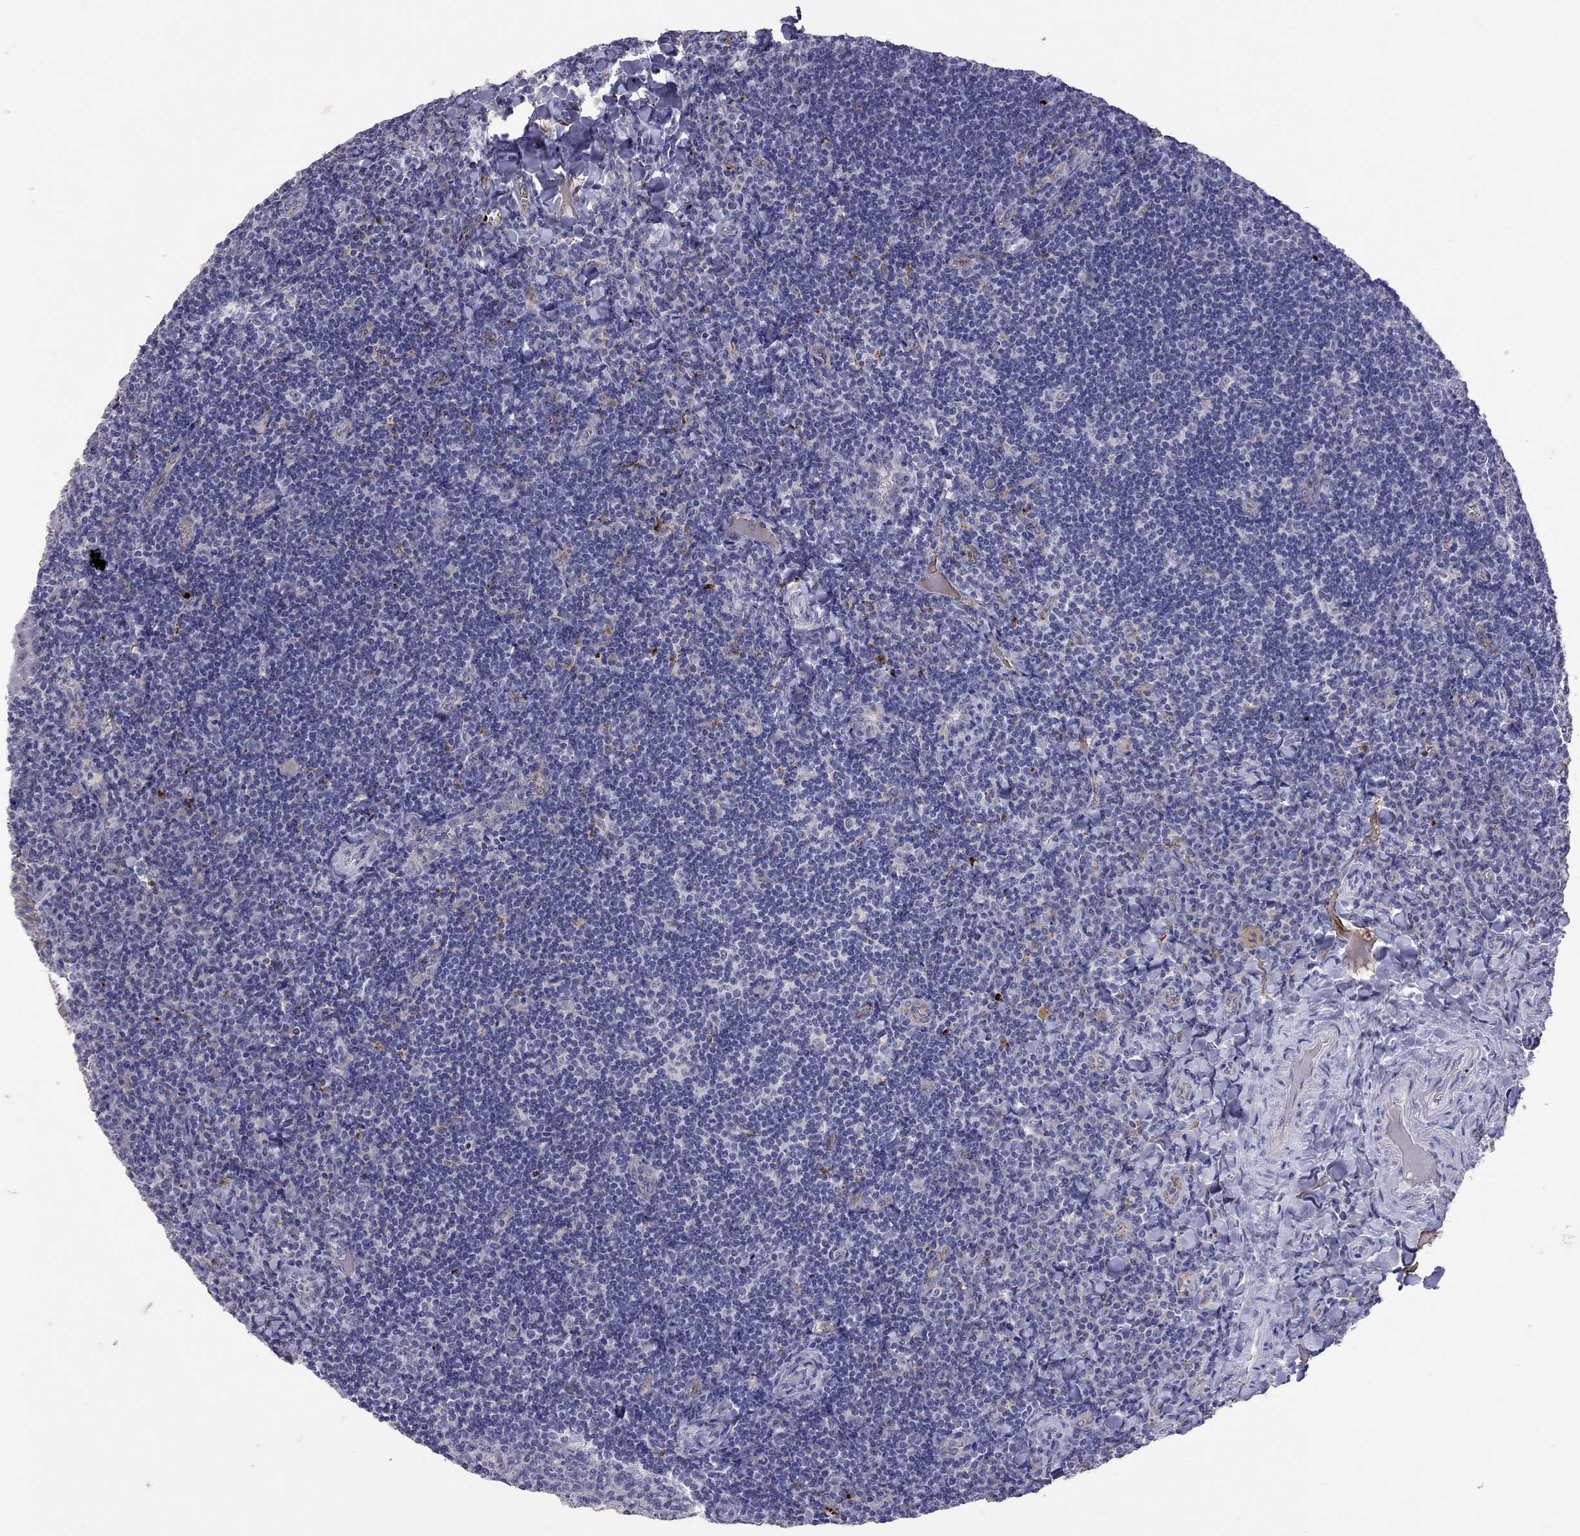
{"staining": {"intensity": "negative", "quantity": "none", "location": "none"}, "tissue": "tonsil", "cell_type": "Germinal center cells", "image_type": "normal", "snomed": [{"axis": "morphology", "description": "Normal tissue, NOS"}, {"axis": "morphology", "description": "Inflammation, NOS"}, {"axis": "topography", "description": "Tonsil"}], "caption": "IHC image of unremarkable tonsil: tonsil stained with DAB (3,3'-diaminobenzidine) displays no significant protein positivity in germinal center cells. (IHC, brightfield microscopy, high magnification).", "gene": "SERPINA3", "patient": {"sex": "female", "age": 31}}